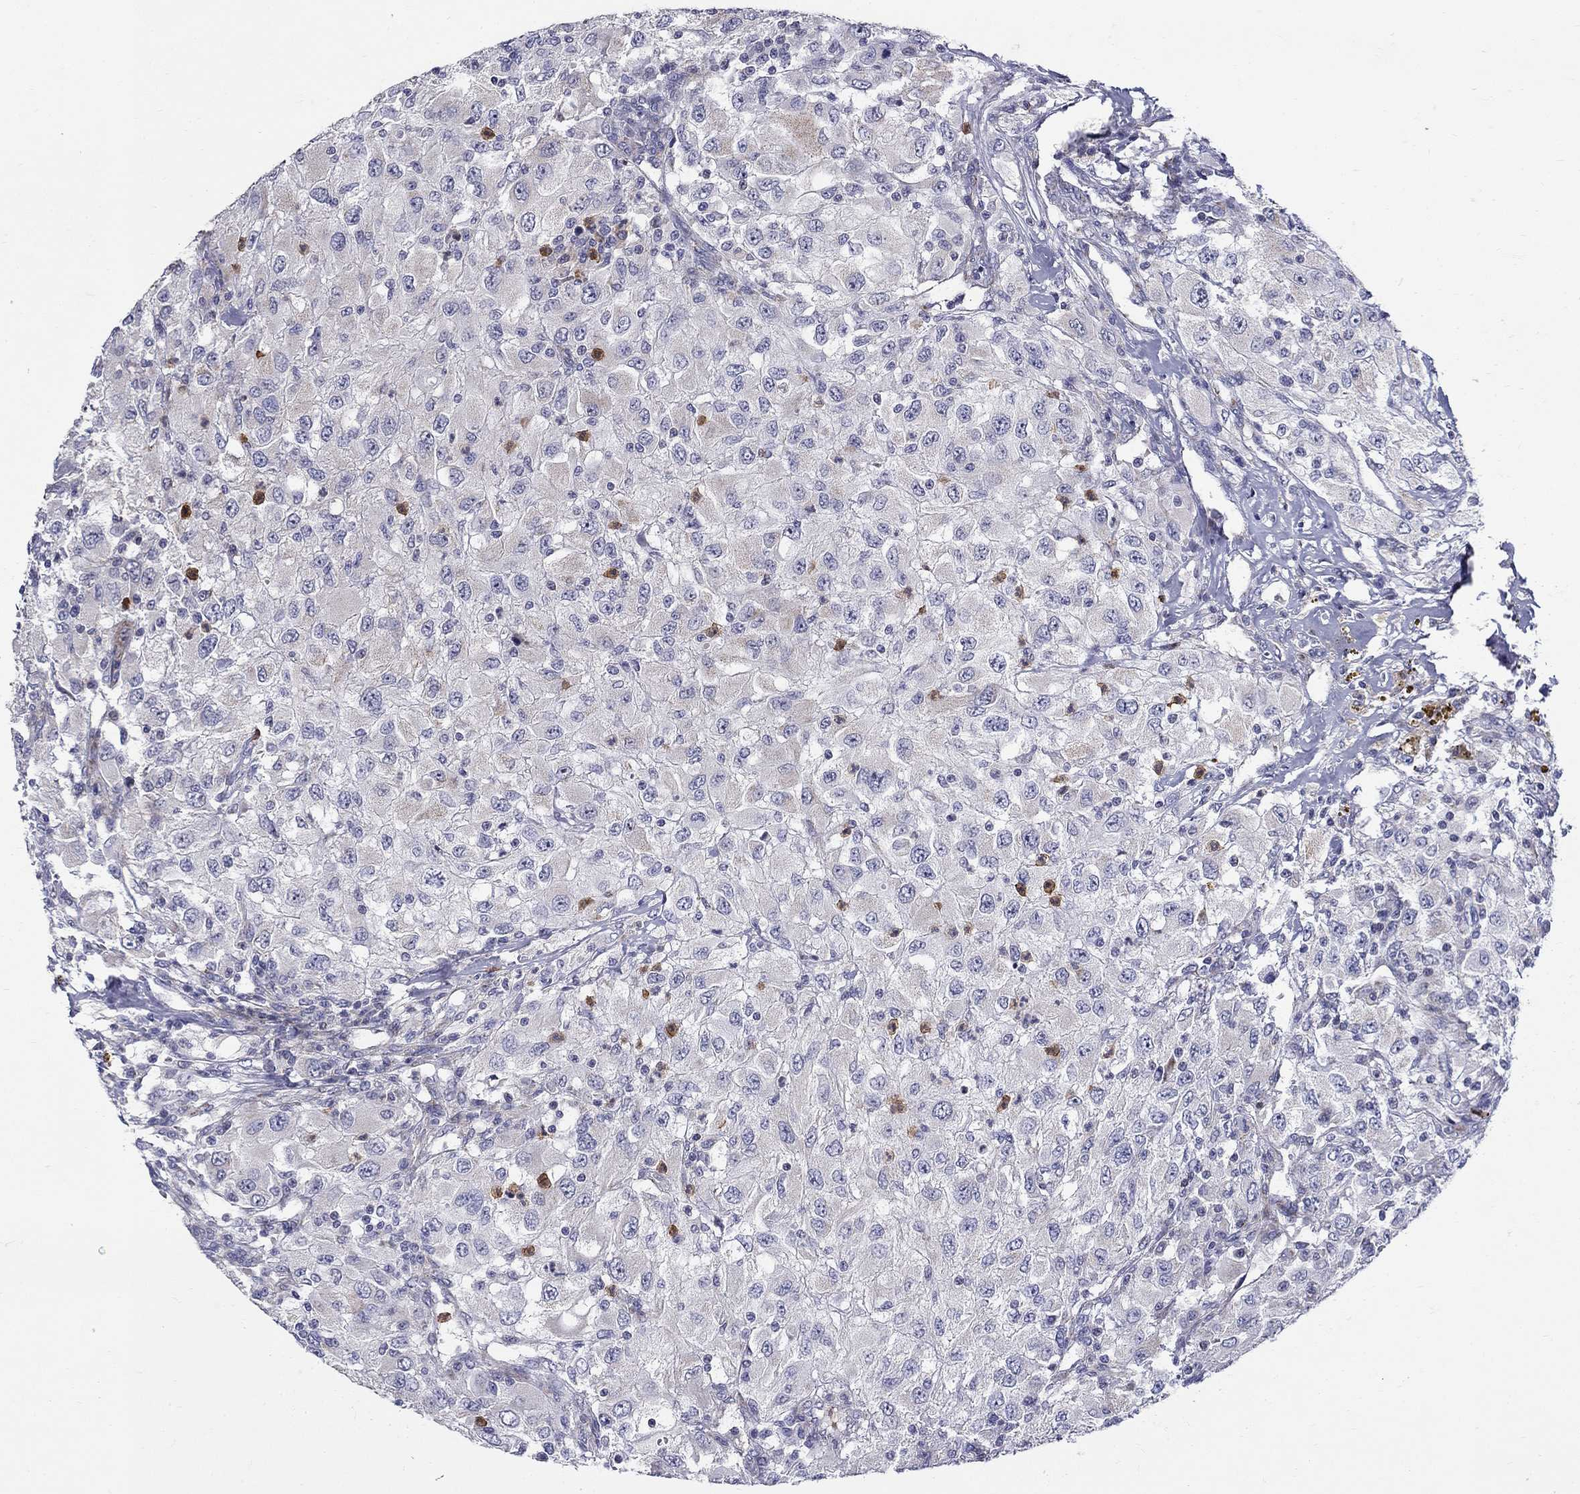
{"staining": {"intensity": "weak", "quantity": "<25%", "location": "cytoplasmic/membranous"}, "tissue": "renal cancer", "cell_type": "Tumor cells", "image_type": "cancer", "snomed": [{"axis": "morphology", "description": "Adenocarcinoma, NOS"}, {"axis": "topography", "description": "Kidney"}], "caption": "This is a image of immunohistochemistry staining of adenocarcinoma (renal), which shows no staining in tumor cells.", "gene": "HMX2", "patient": {"sex": "female", "age": 67}}